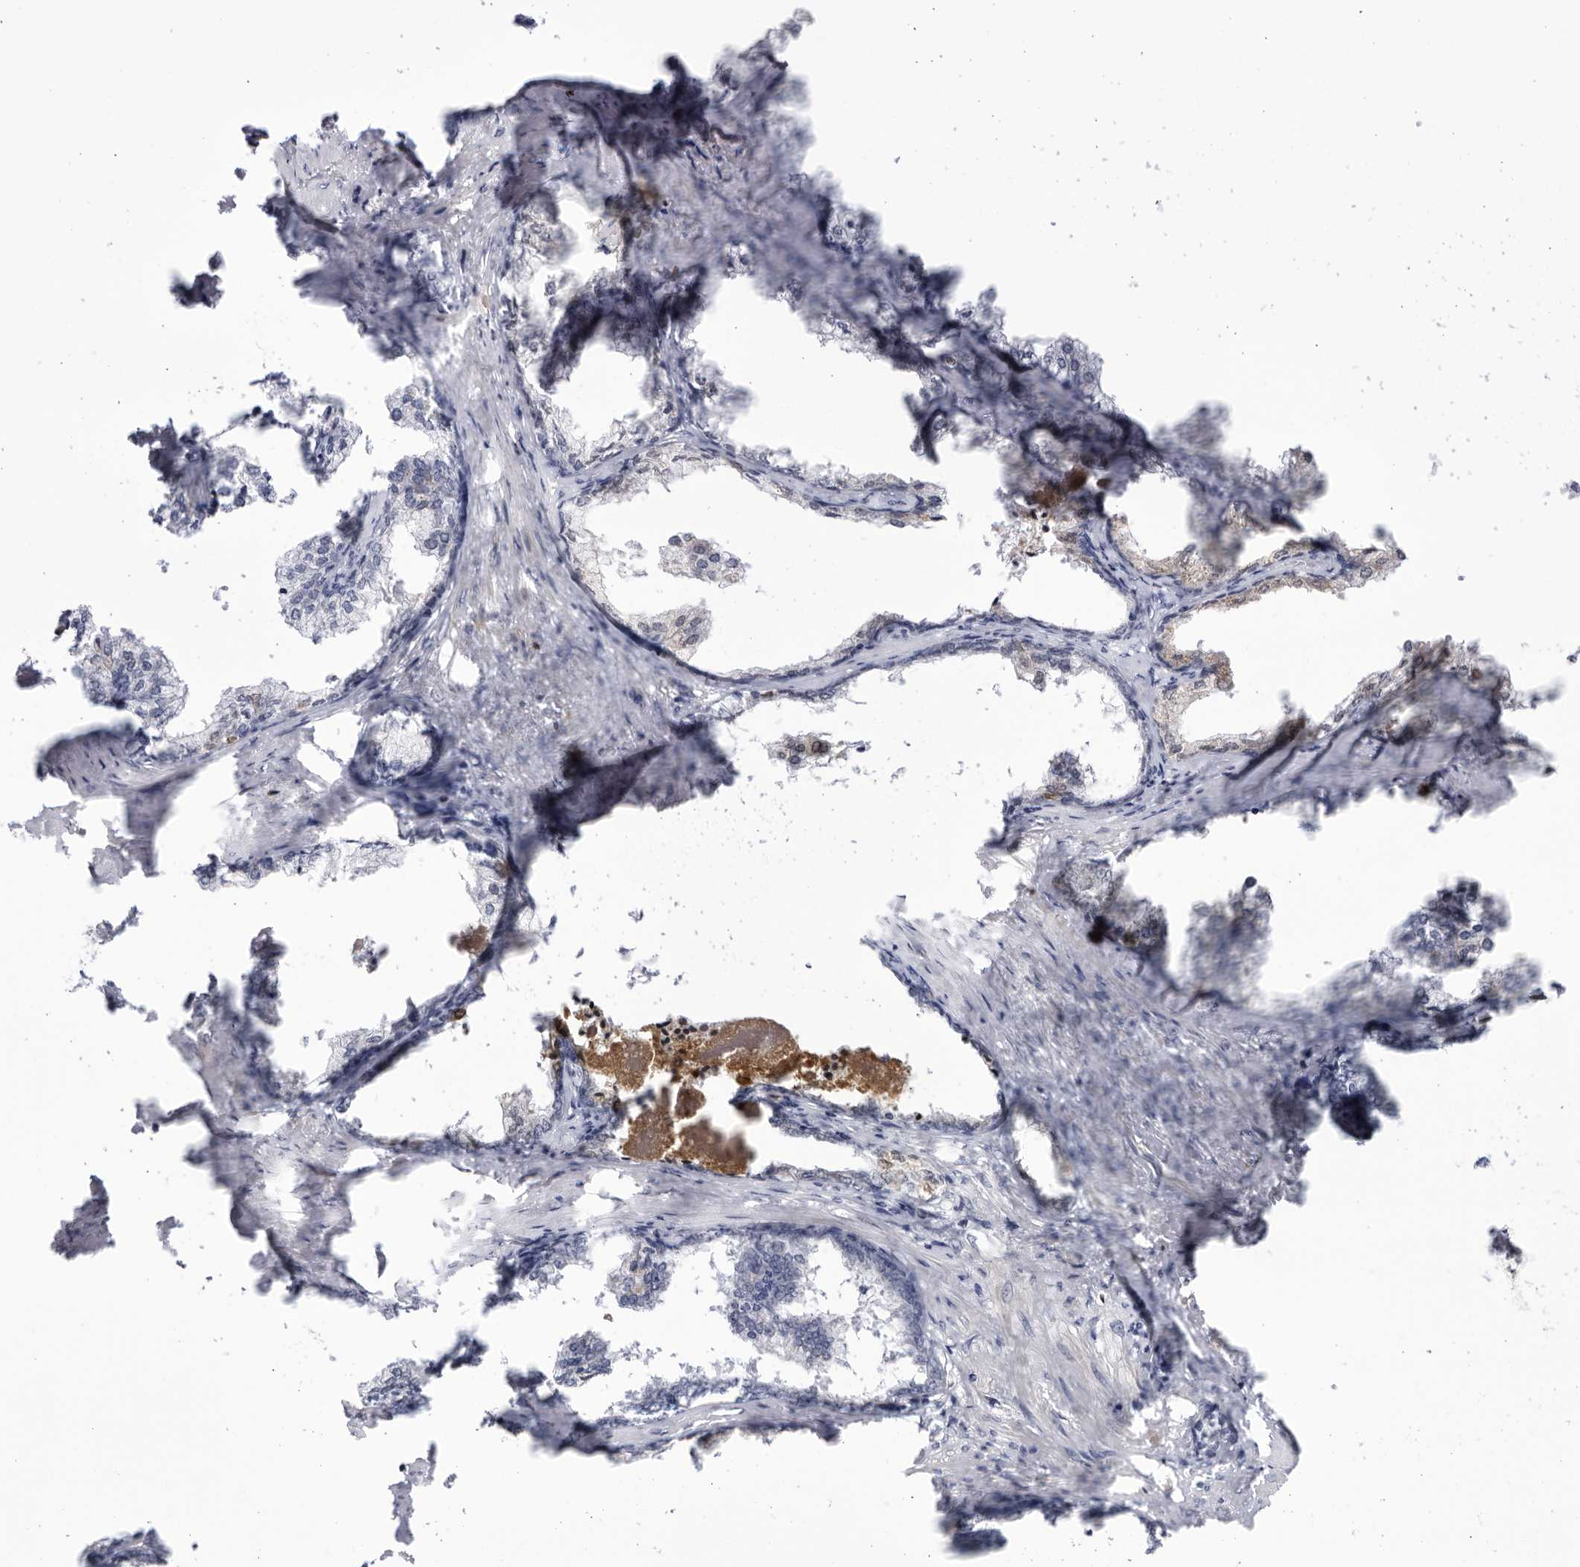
{"staining": {"intensity": "negative", "quantity": "none", "location": "none"}, "tissue": "prostate cancer", "cell_type": "Tumor cells", "image_type": "cancer", "snomed": [{"axis": "morphology", "description": "Adenocarcinoma, High grade"}, {"axis": "topography", "description": "Prostate"}], "caption": "Protein analysis of prostate adenocarcinoma (high-grade) exhibits no significant positivity in tumor cells.", "gene": "CNBD1", "patient": {"sex": "male", "age": 58}}